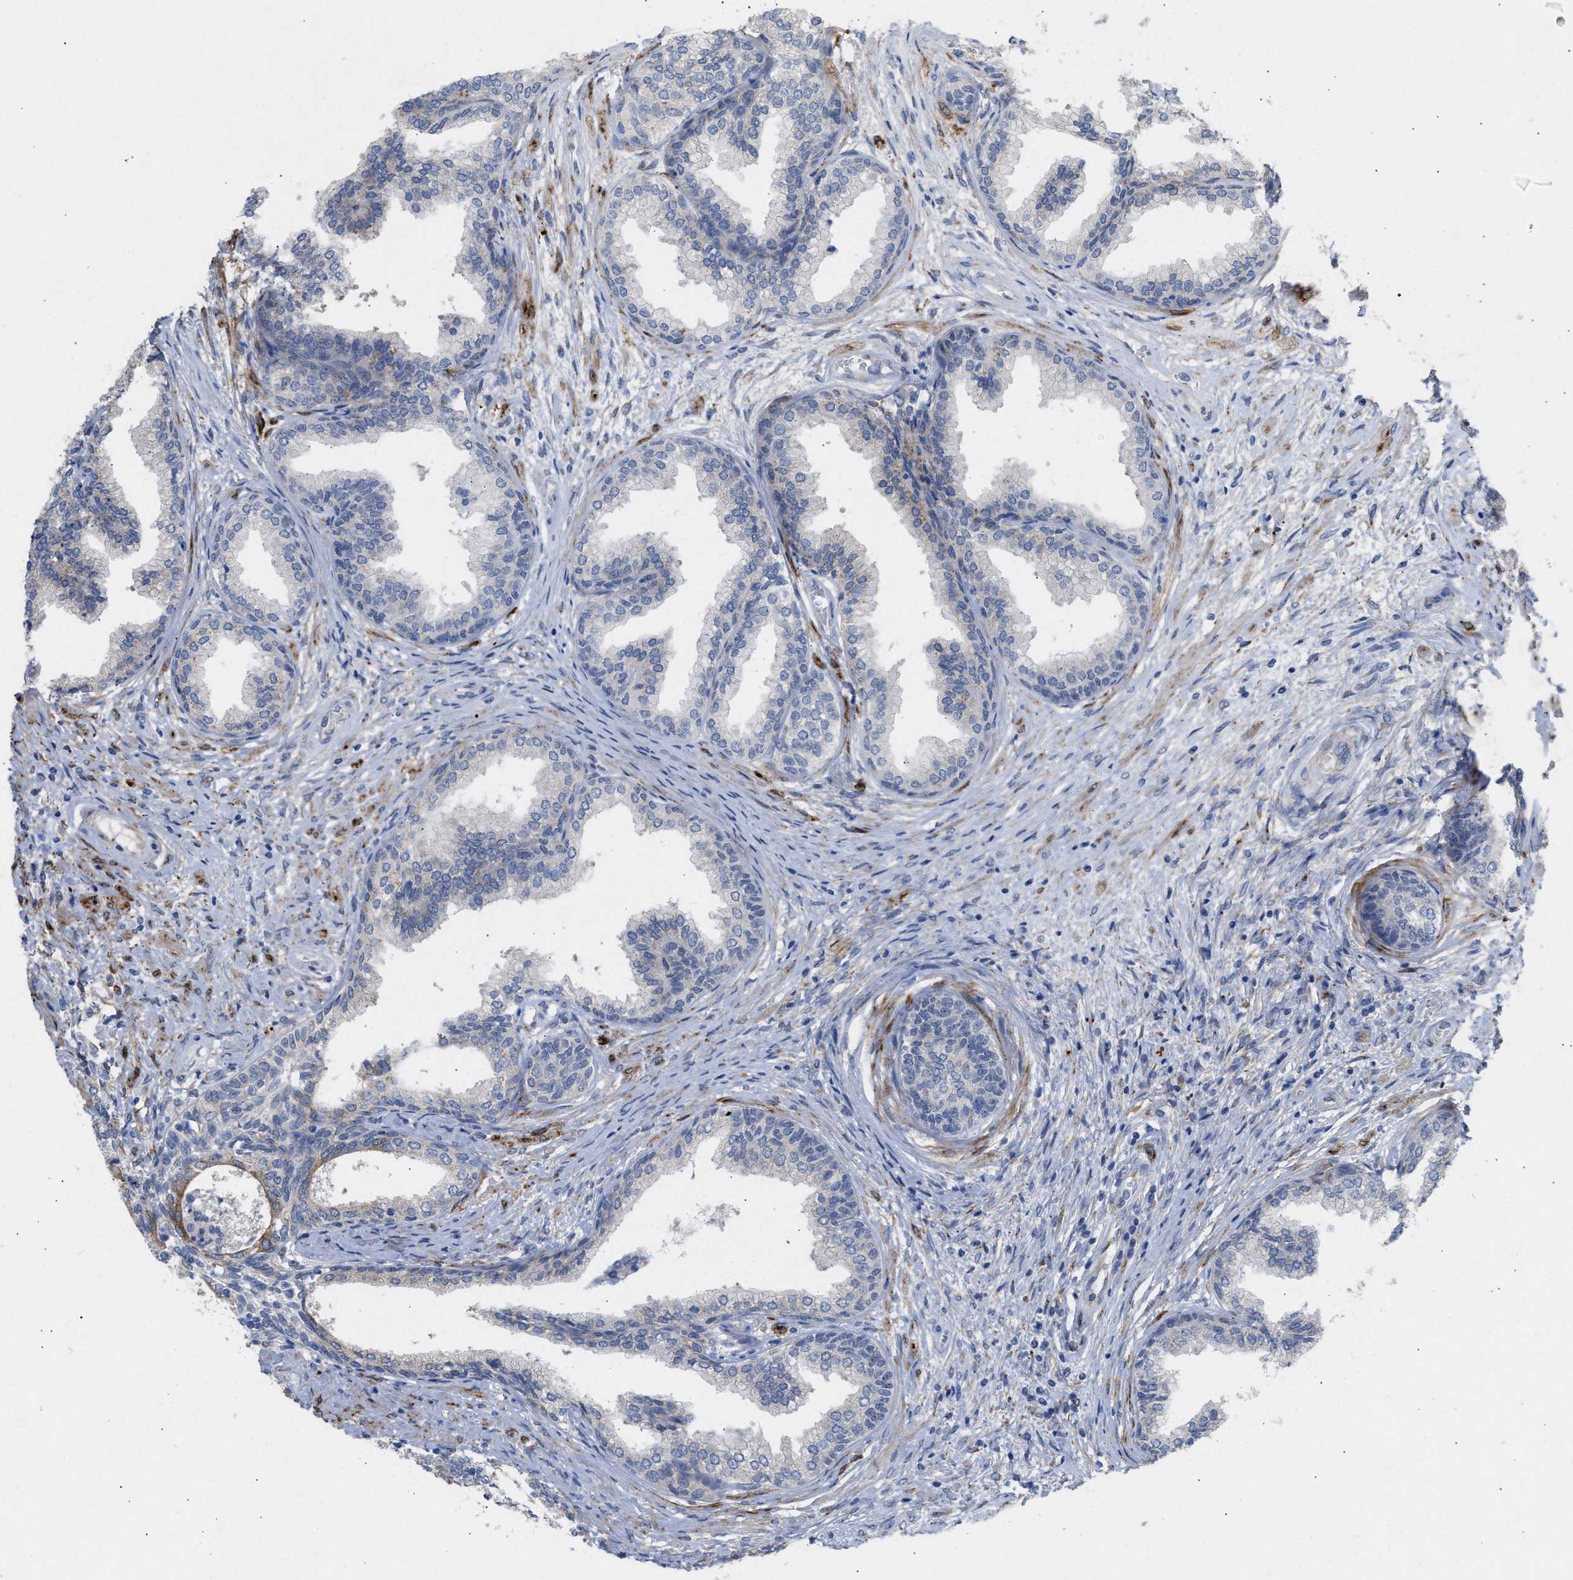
{"staining": {"intensity": "negative", "quantity": "none", "location": "none"}, "tissue": "prostate", "cell_type": "Glandular cells", "image_type": "normal", "snomed": [{"axis": "morphology", "description": "Normal tissue, NOS"}, {"axis": "topography", "description": "Prostate"}], "caption": "A photomicrograph of human prostate is negative for staining in glandular cells. The staining was performed using DAB to visualize the protein expression in brown, while the nuclei were stained in blue with hematoxylin (Magnification: 20x).", "gene": "SELENOM", "patient": {"sex": "male", "age": 76}}